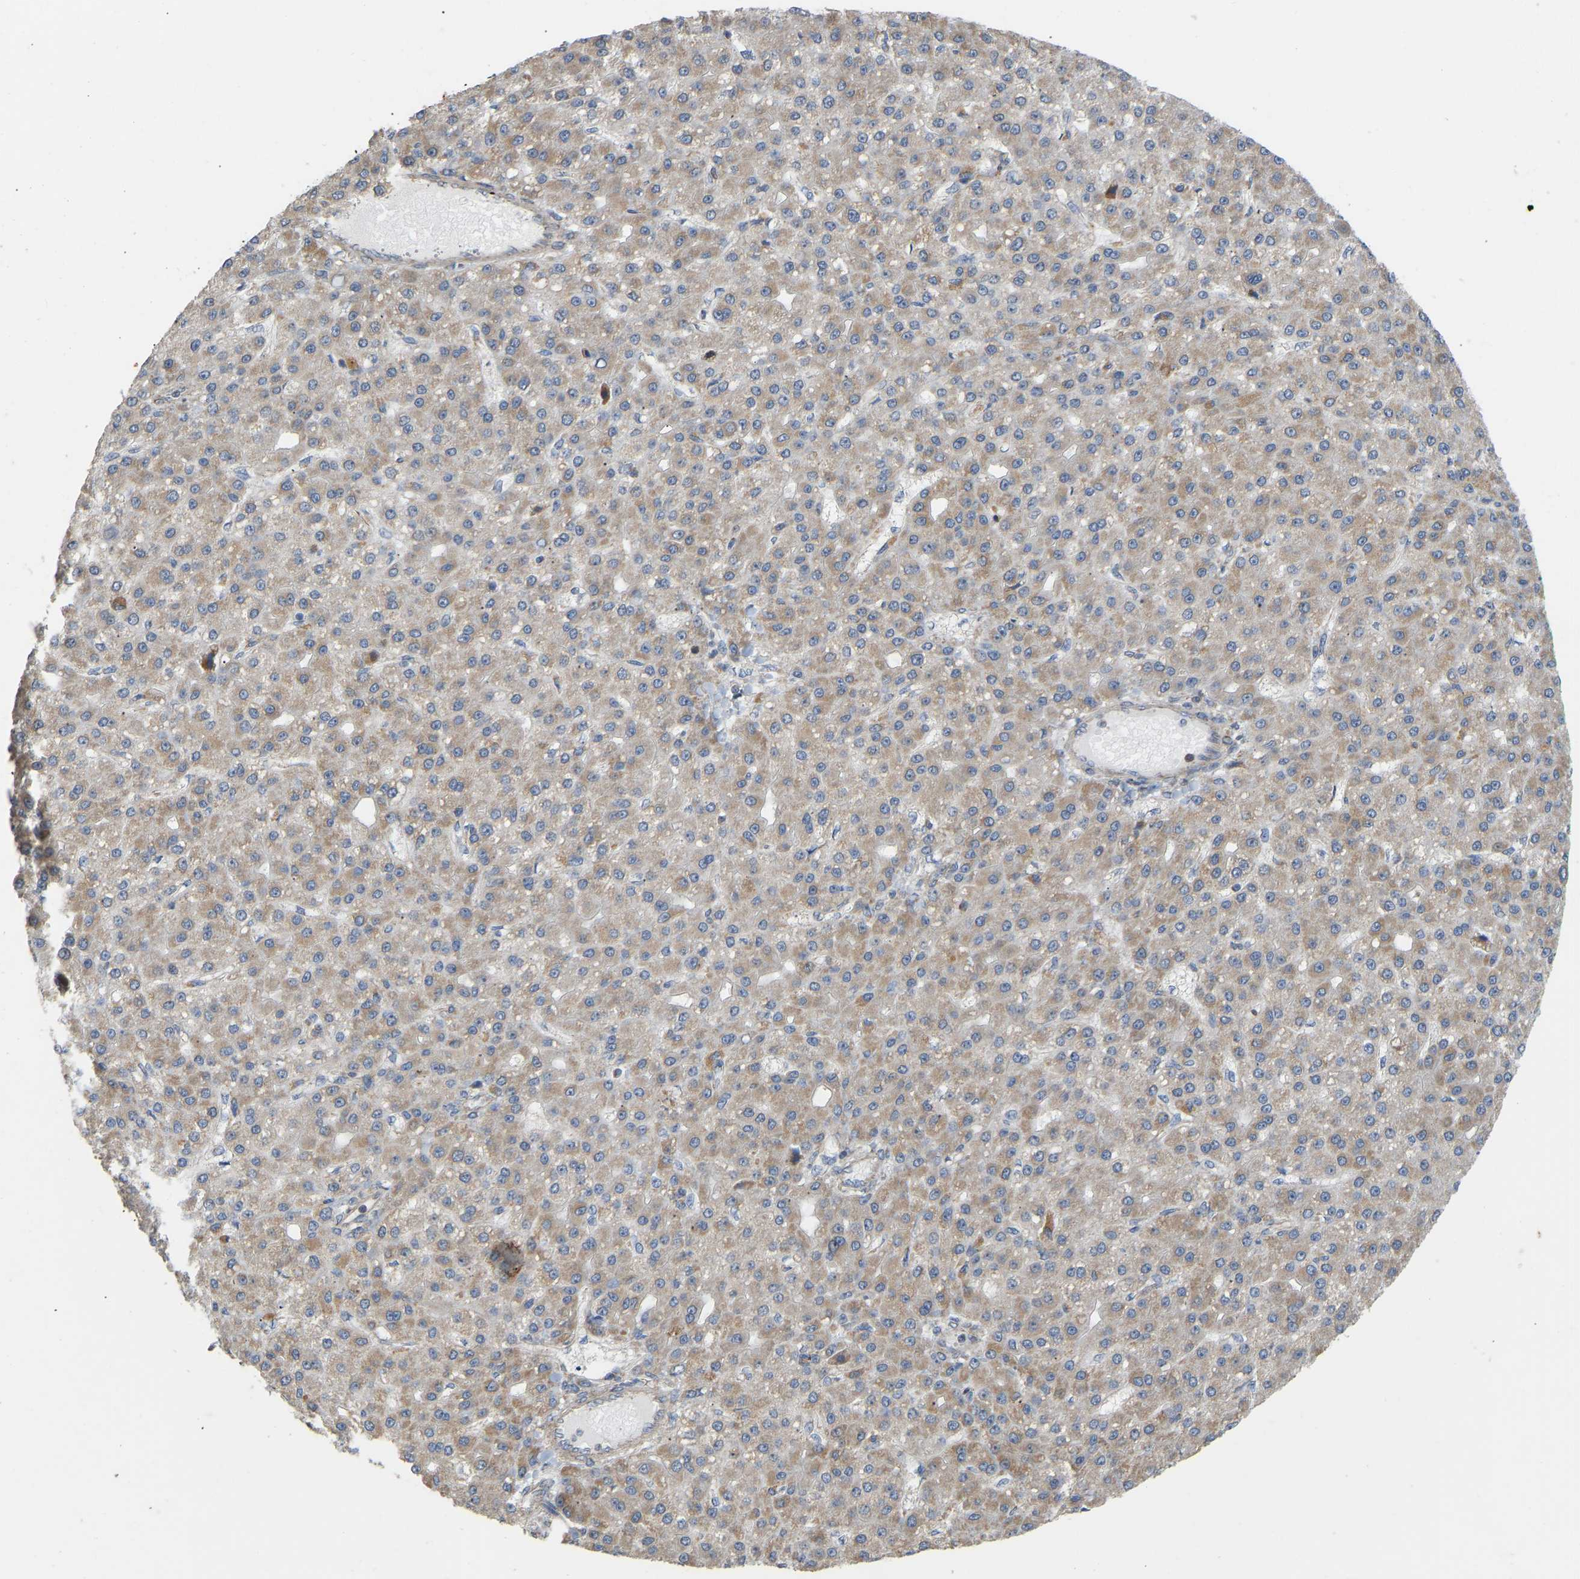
{"staining": {"intensity": "weak", "quantity": ">75%", "location": "cytoplasmic/membranous"}, "tissue": "liver cancer", "cell_type": "Tumor cells", "image_type": "cancer", "snomed": [{"axis": "morphology", "description": "Carcinoma, Hepatocellular, NOS"}, {"axis": "topography", "description": "Liver"}], "caption": "Protein expression analysis of human liver cancer reveals weak cytoplasmic/membranous staining in approximately >75% of tumor cells. The protein is shown in brown color, while the nuclei are stained blue.", "gene": "HACD2", "patient": {"sex": "male", "age": 67}}